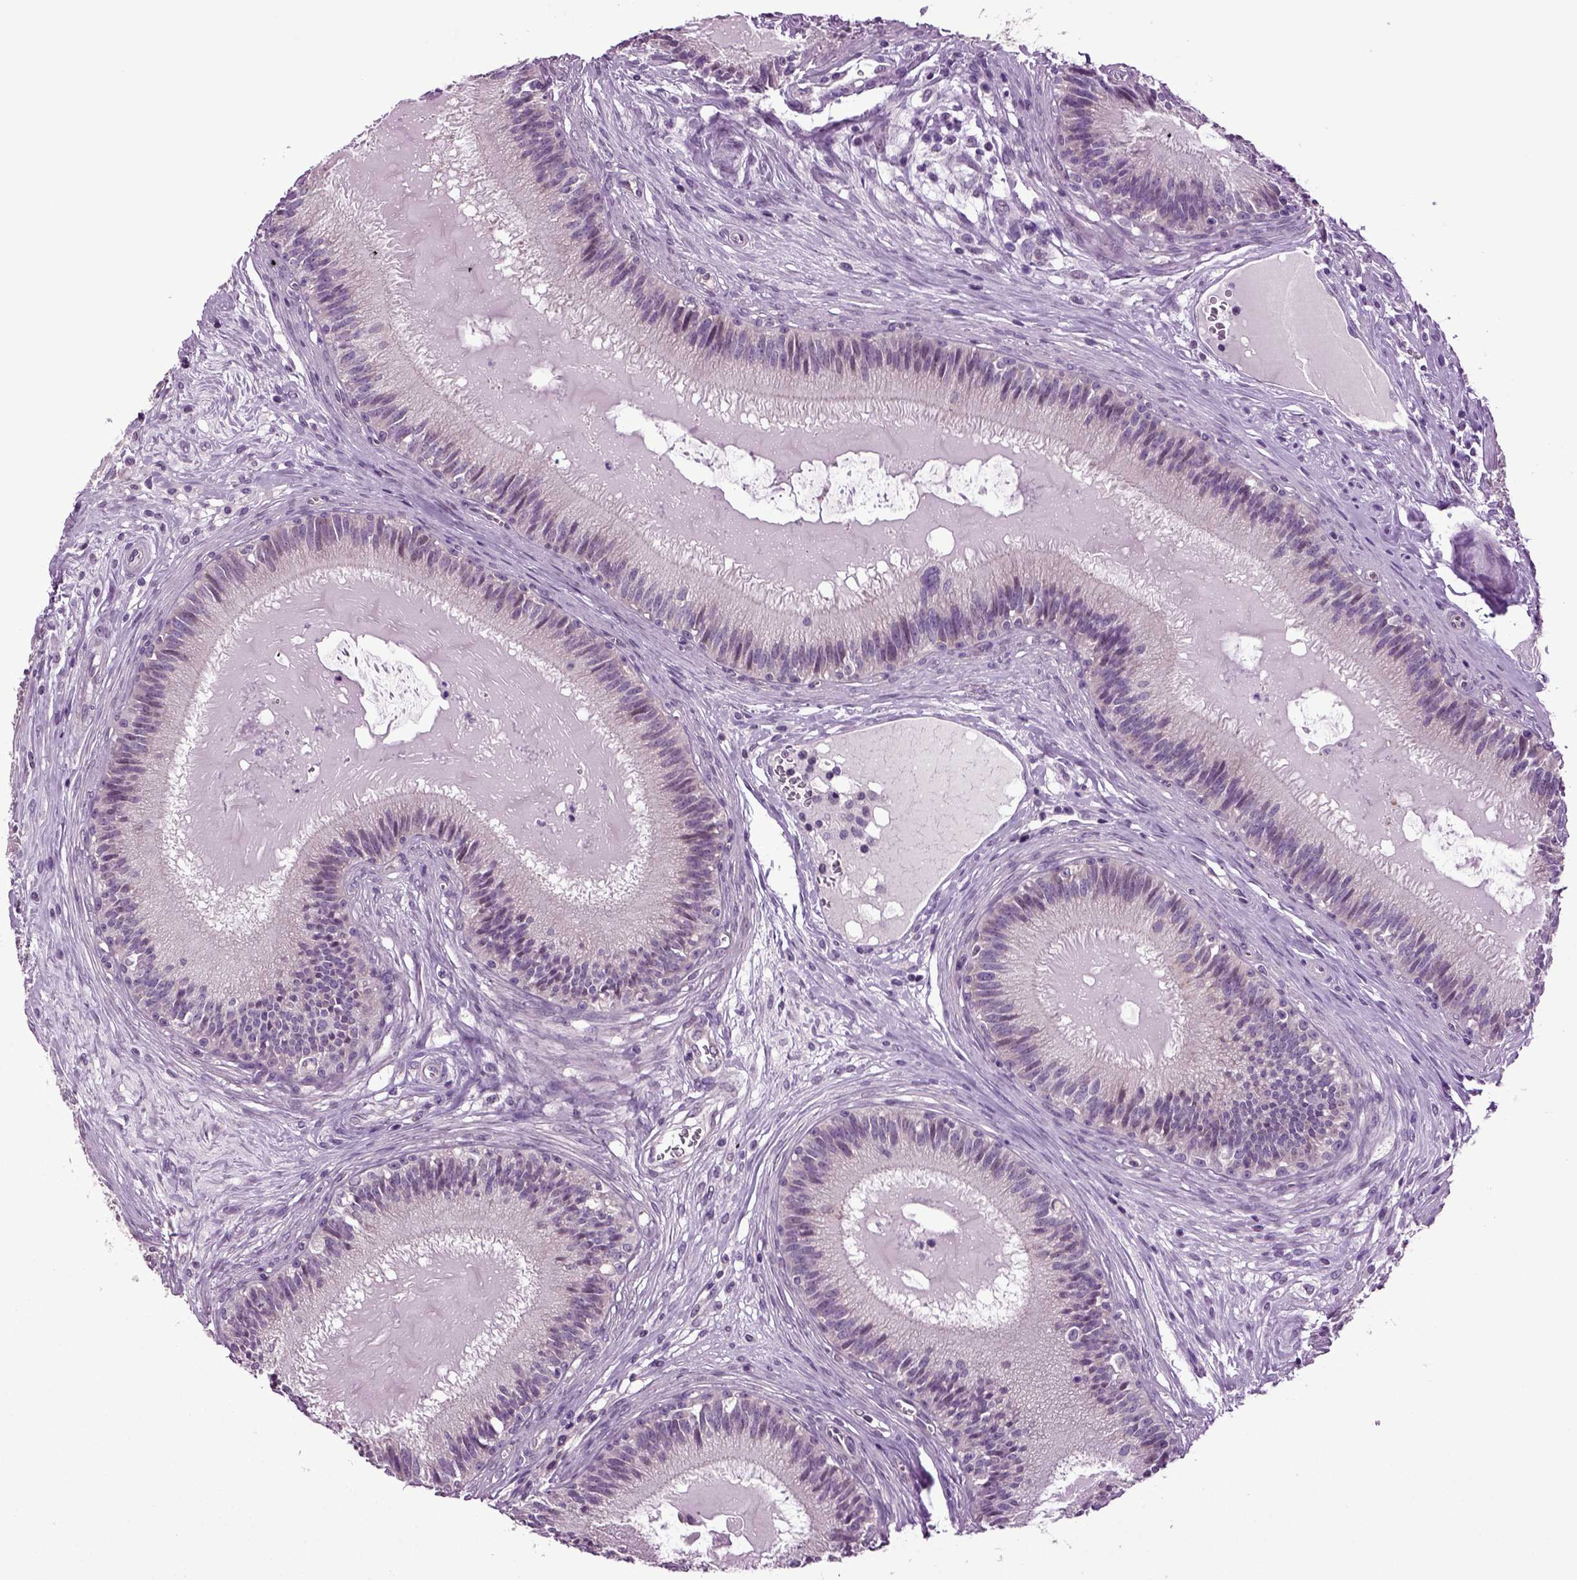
{"staining": {"intensity": "negative", "quantity": "none", "location": "none"}, "tissue": "epididymis", "cell_type": "Glandular cells", "image_type": "normal", "snomed": [{"axis": "morphology", "description": "Normal tissue, NOS"}, {"axis": "topography", "description": "Epididymis"}], "caption": "IHC photomicrograph of normal epididymis: human epididymis stained with DAB (3,3'-diaminobenzidine) displays no significant protein staining in glandular cells. (DAB (3,3'-diaminobenzidine) IHC visualized using brightfield microscopy, high magnification).", "gene": "PLCH2", "patient": {"sex": "male", "age": 27}}